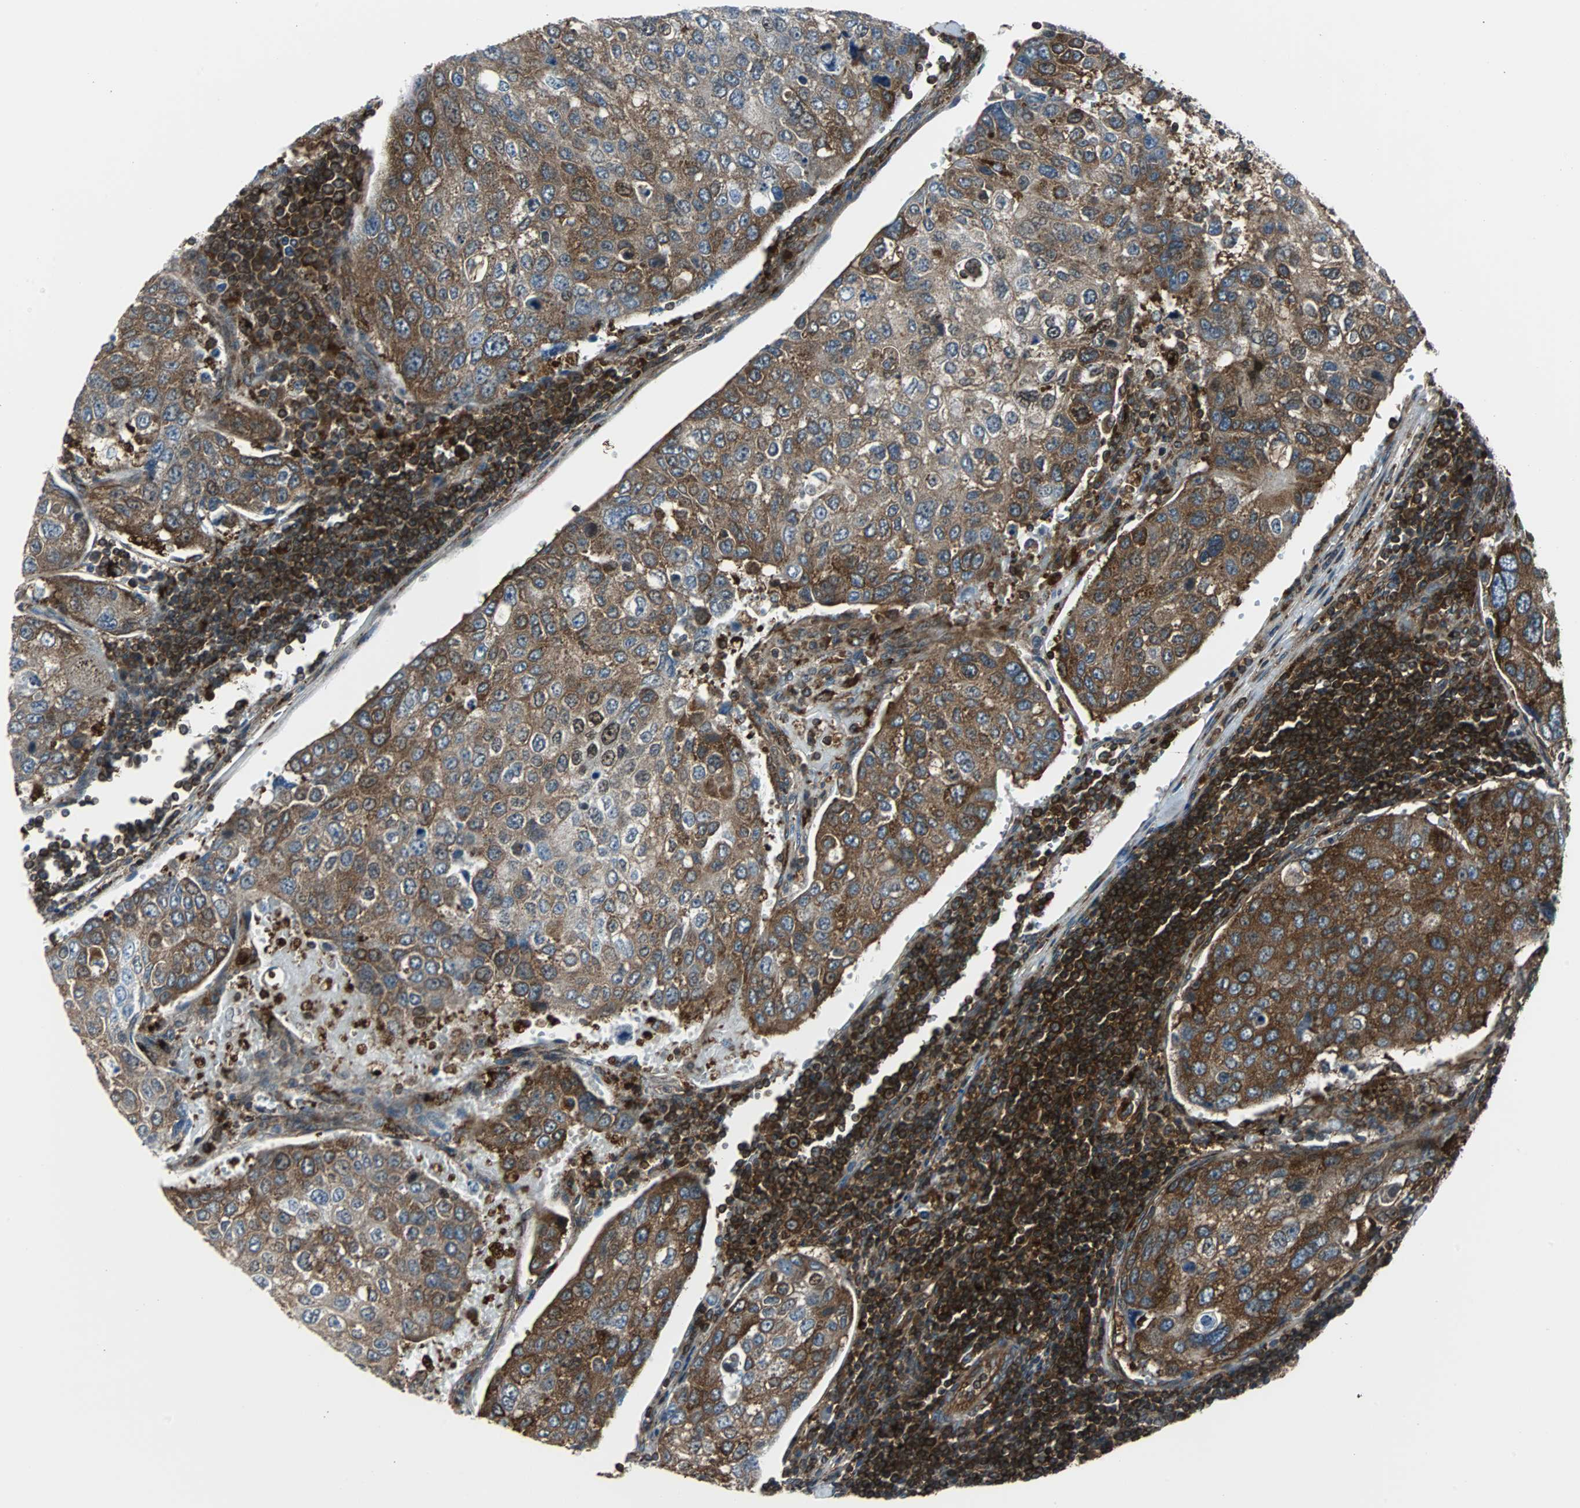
{"staining": {"intensity": "strong", "quantity": ">75%", "location": "cytoplasmic/membranous"}, "tissue": "urothelial cancer", "cell_type": "Tumor cells", "image_type": "cancer", "snomed": [{"axis": "morphology", "description": "Urothelial carcinoma, High grade"}, {"axis": "topography", "description": "Lymph node"}, {"axis": "topography", "description": "Urinary bladder"}], "caption": "A brown stain shows strong cytoplasmic/membranous positivity of a protein in human urothelial carcinoma (high-grade) tumor cells.", "gene": "RELA", "patient": {"sex": "male", "age": 51}}